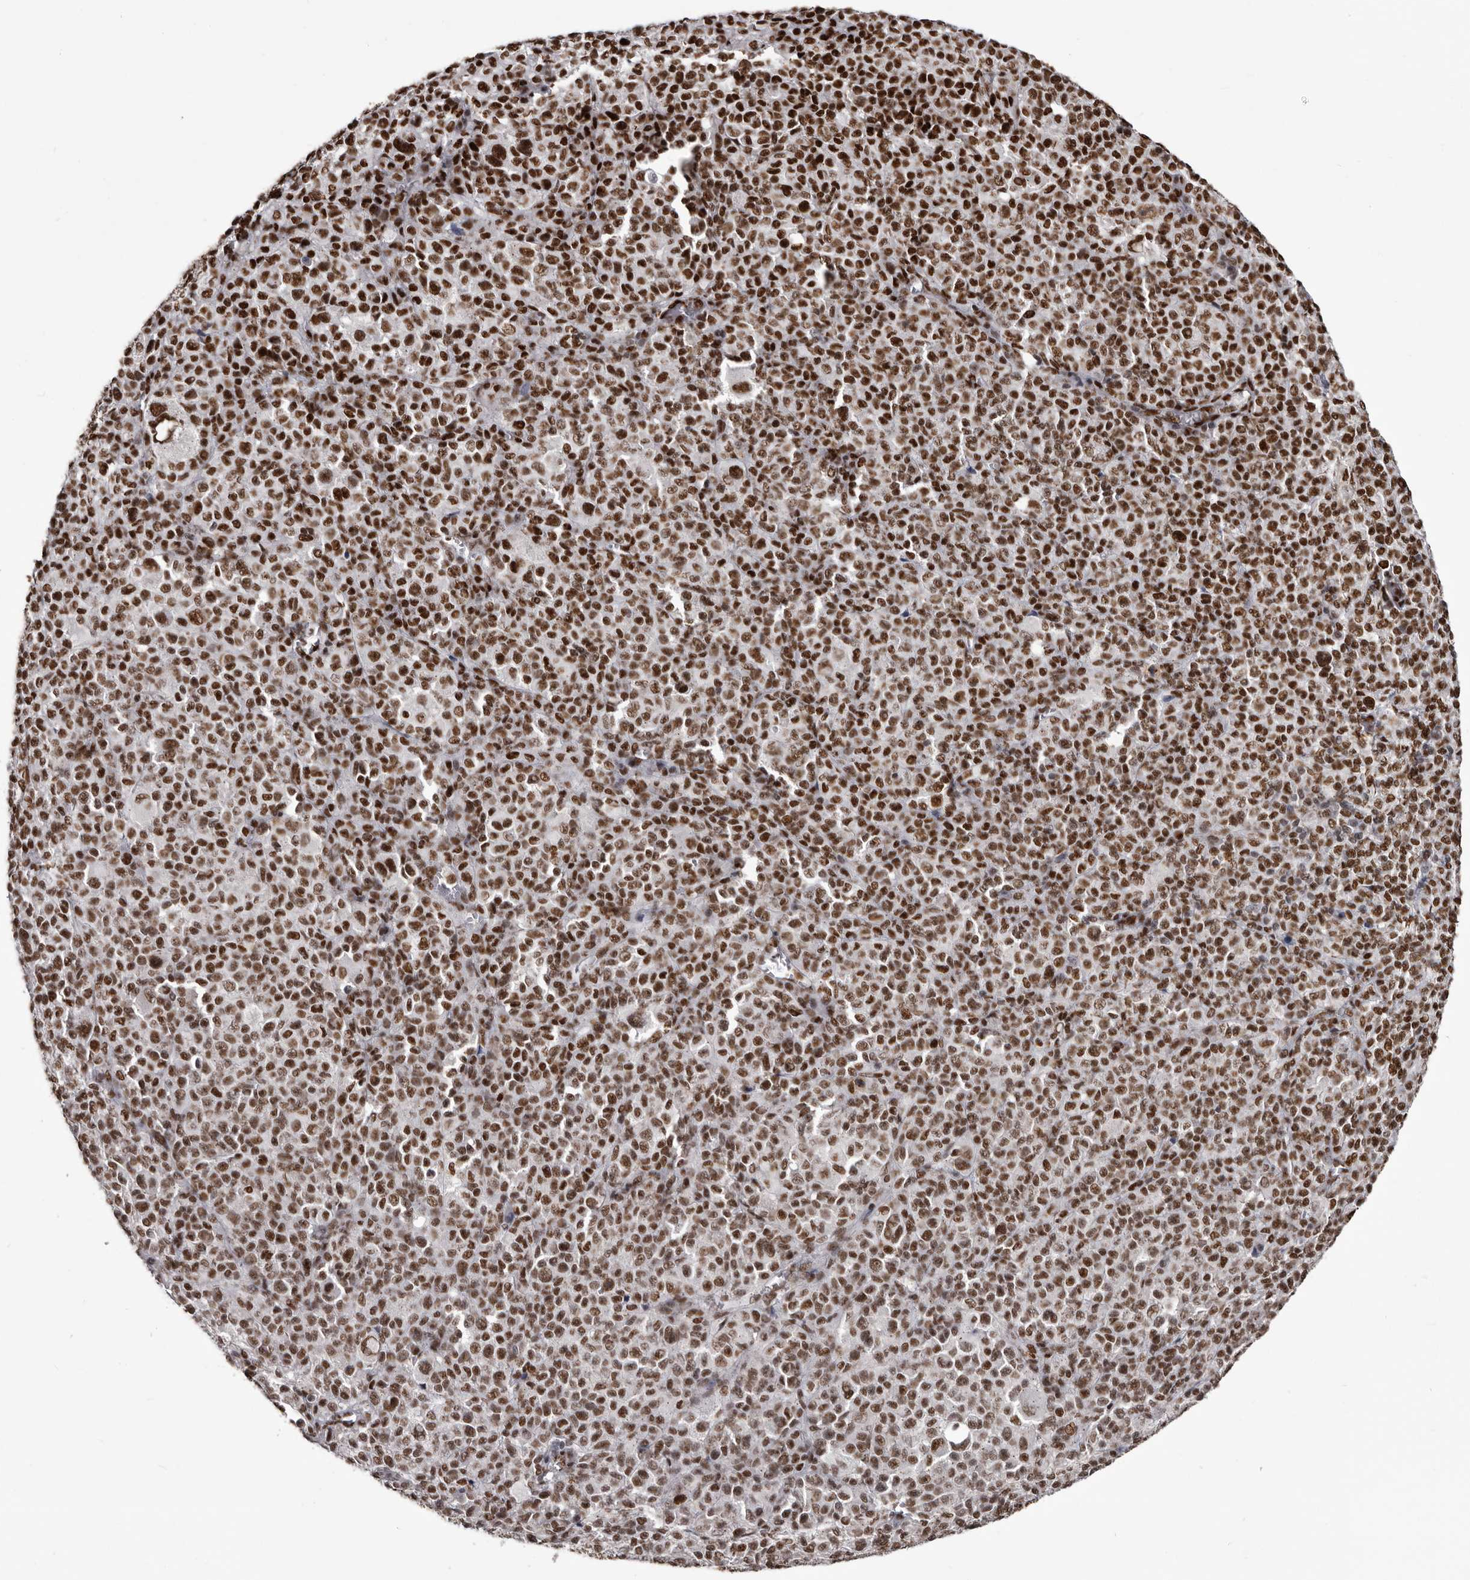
{"staining": {"intensity": "moderate", "quantity": ">75%", "location": "nuclear"}, "tissue": "melanoma", "cell_type": "Tumor cells", "image_type": "cancer", "snomed": [{"axis": "morphology", "description": "Malignant melanoma, Metastatic site"}, {"axis": "topography", "description": "Skin"}], "caption": "Tumor cells exhibit medium levels of moderate nuclear staining in approximately >75% of cells in melanoma.", "gene": "NUMA1", "patient": {"sex": "female", "age": 74}}